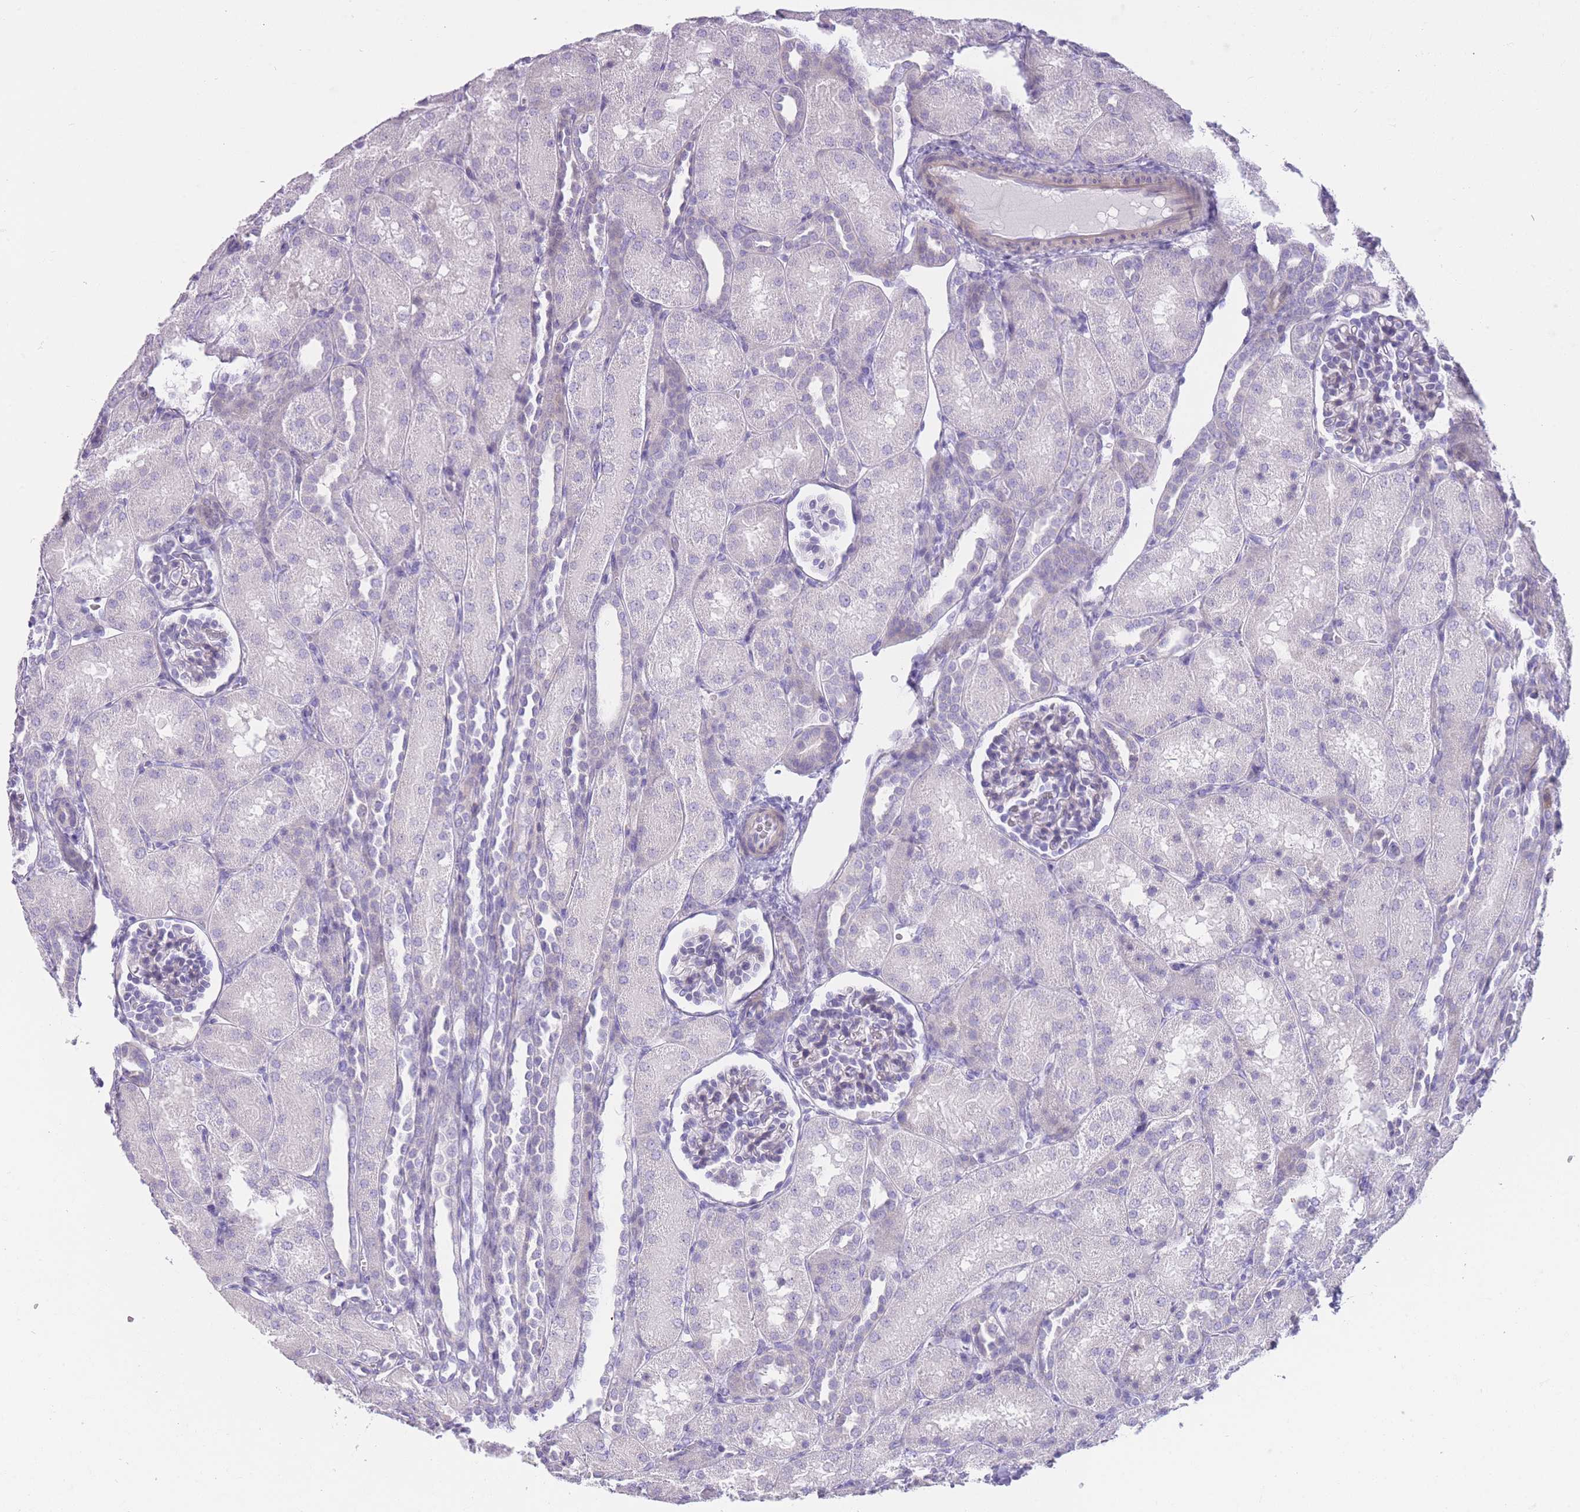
{"staining": {"intensity": "negative", "quantity": "none", "location": "none"}, "tissue": "kidney", "cell_type": "Cells in glomeruli", "image_type": "normal", "snomed": [{"axis": "morphology", "description": "Normal tissue, NOS"}, {"axis": "topography", "description": "Kidney"}], "caption": "Benign kidney was stained to show a protein in brown. There is no significant positivity in cells in glomeruli. (IHC, brightfield microscopy, high magnification).", "gene": "IMPG1", "patient": {"sex": "male", "age": 1}}